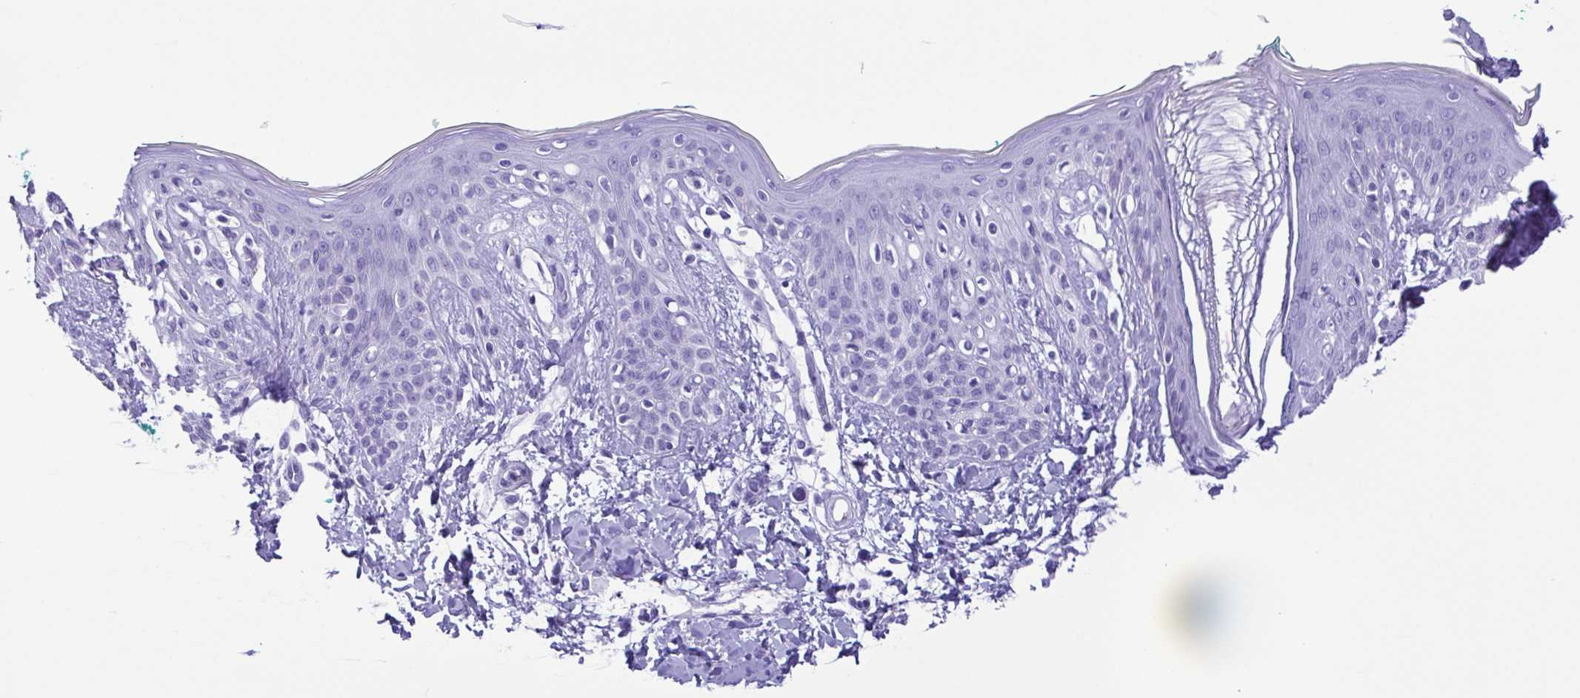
{"staining": {"intensity": "negative", "quantity": "none", "location": "none"}, "tissue": "skin", "cell_type": "Fibroblasts", "image_type": "normal", "snomed": [{"axis": "morphology", "description": "Normal tissue, NOS"}, {"axis": "topography", "description": "Skin"}], "caption": "Immunohistochemical staining of benign human skin demonstrates no significant expression in fibroblasts. (Stains: DAB (3,3'-diaminobenzidine) immunohistochemistry (IHC) with hematoxylin counter stain, Microscopy: brightfield microscopy at high magnification).", "gene": "OVGP1", "patient": {"sex": "male", "age": 16}}